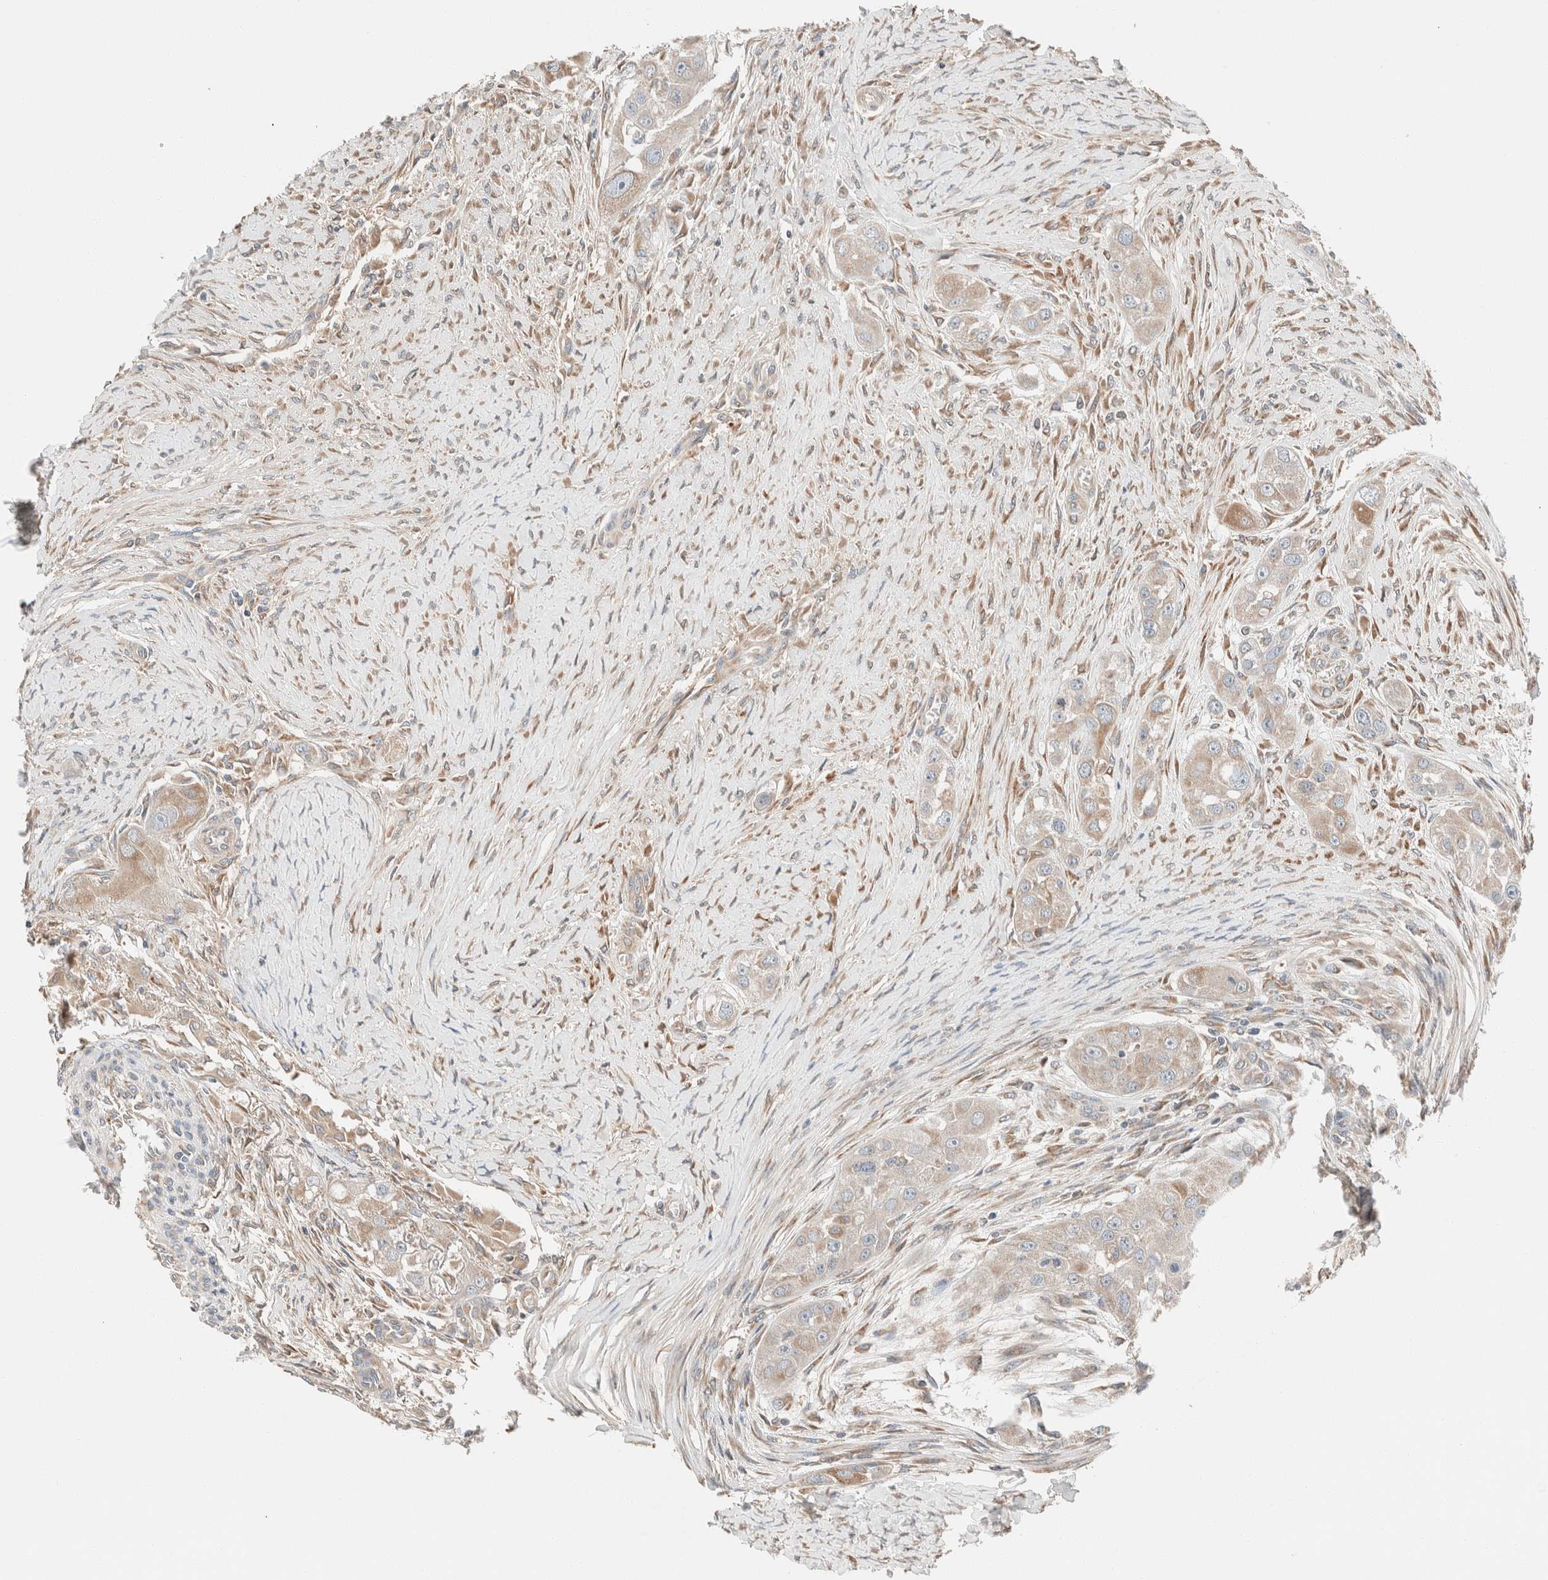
{"staining": {"intensity": "weak", "quantity": "<25%", "location": "cytoplasmic/membranous"}, "tissue": "head and neck cancer", "cell_type": "Tumor cells", "image_type": "cancer", "snomed": [{"axis": "morphology", "description": "Normal tissue, NOS"}, {"axis": "morphology", "description": "Squamous cell carcinoma, NOS"}, {"axis": "topography", "description": "Skeletal muscle"}, {"axis": "topography", "description": "Head-Neck"}], "caption": "Tumor cells are negative for protein expression in human head and neck squamous cell carcinoma.", "gene": "PCM1", "patient": {"sex": "male", "age": 51}}